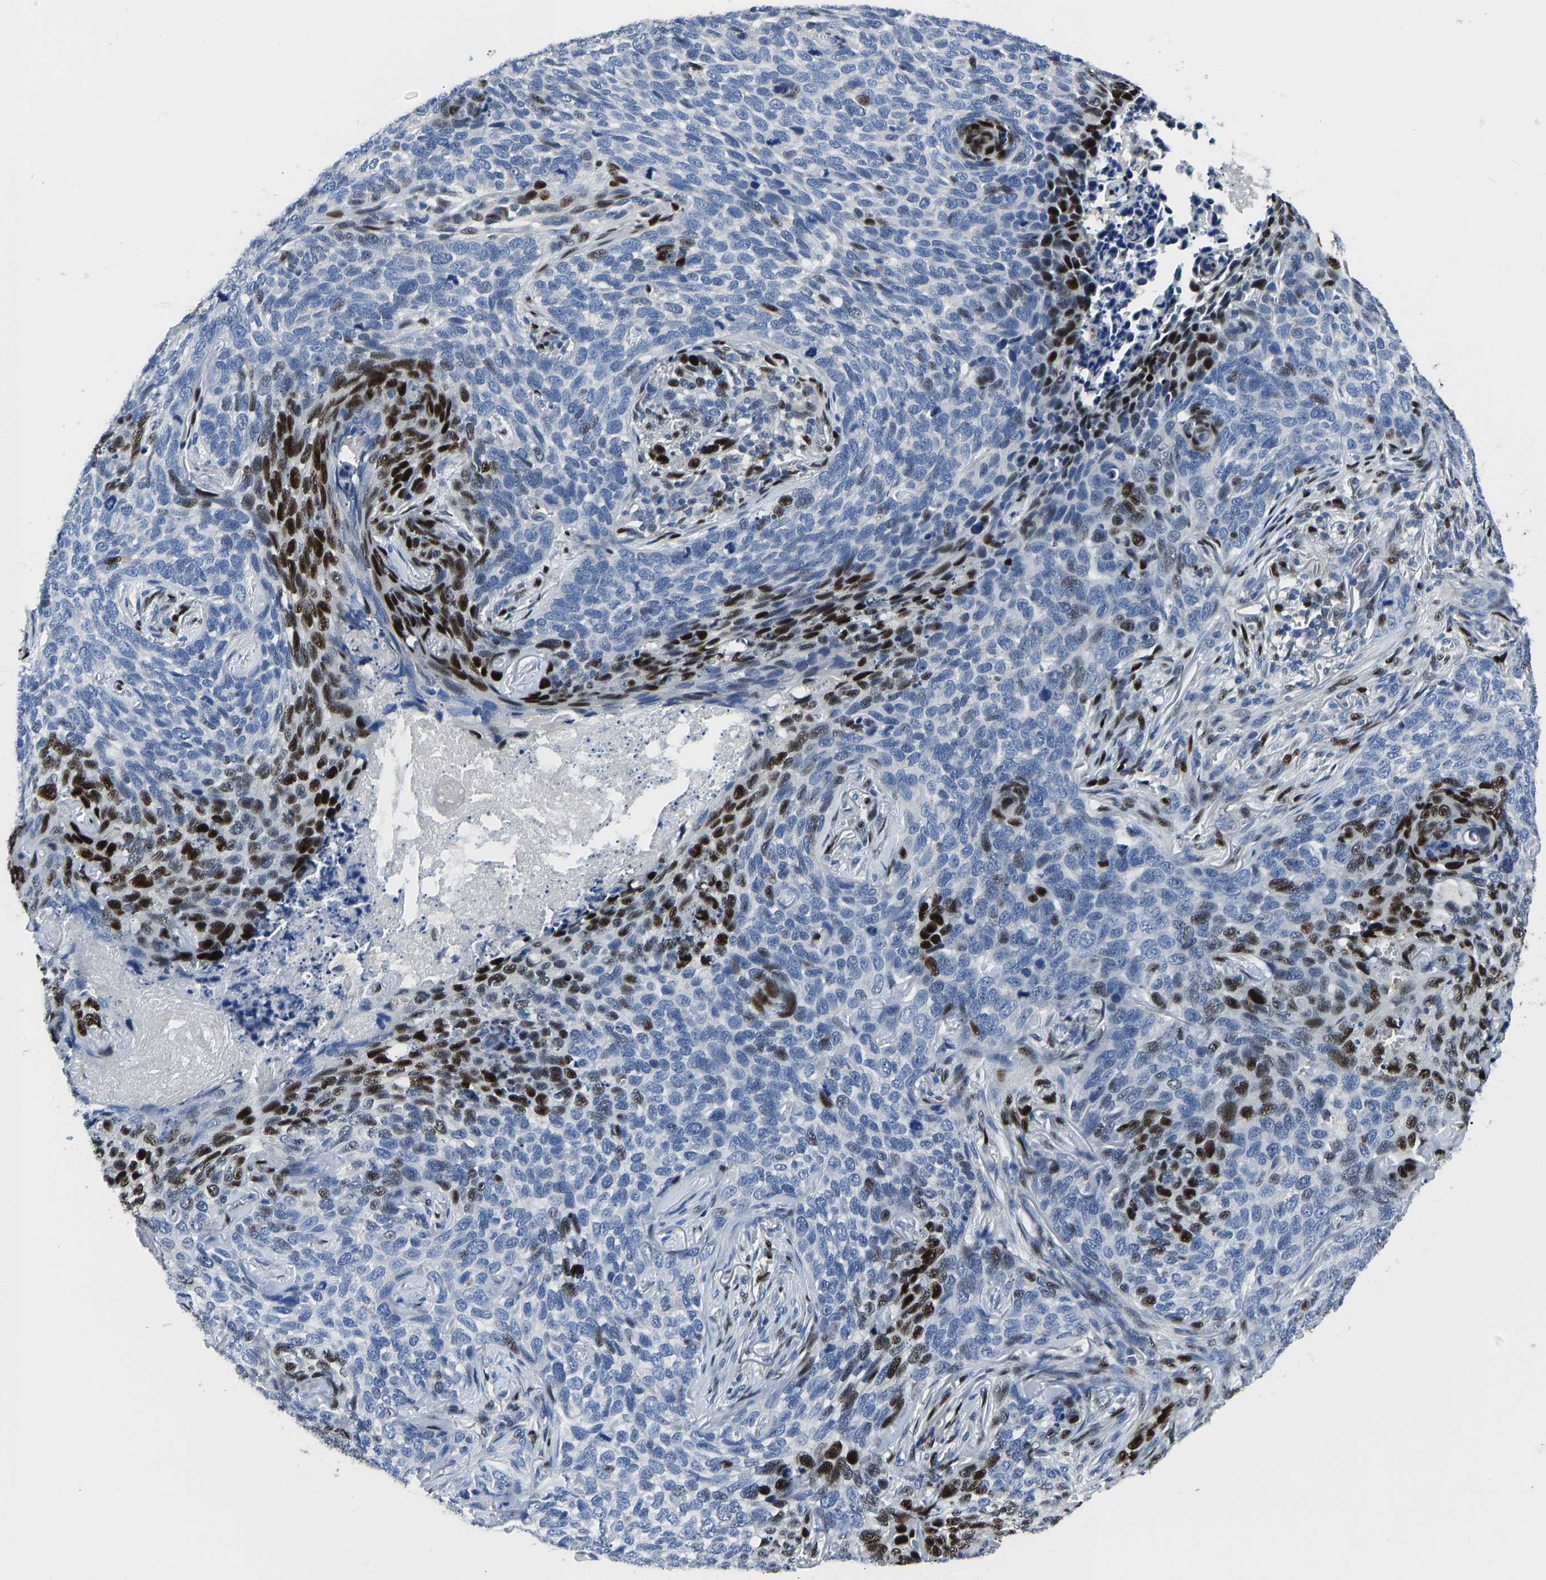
{"staining": {"intensity": "strong", "quantity": "<25%", "location": "nuclear"}, "tissue": "skin cancer", "cell_type": "Tumor cells", "image_type": "cancer", "snomed": [{"axis": "morphology", "description": "Basal cell carcinoma"}, {"axis": "topography", "description": "Skin"}], "caption": "Immunohistochemical staining of human skin basal cell carcinoma demonstrates medium levels of strong nuclear positivity in about <25% of tumor cells.", "gene": "EGR1", "patient": {"sex": "female", "age": 64}}